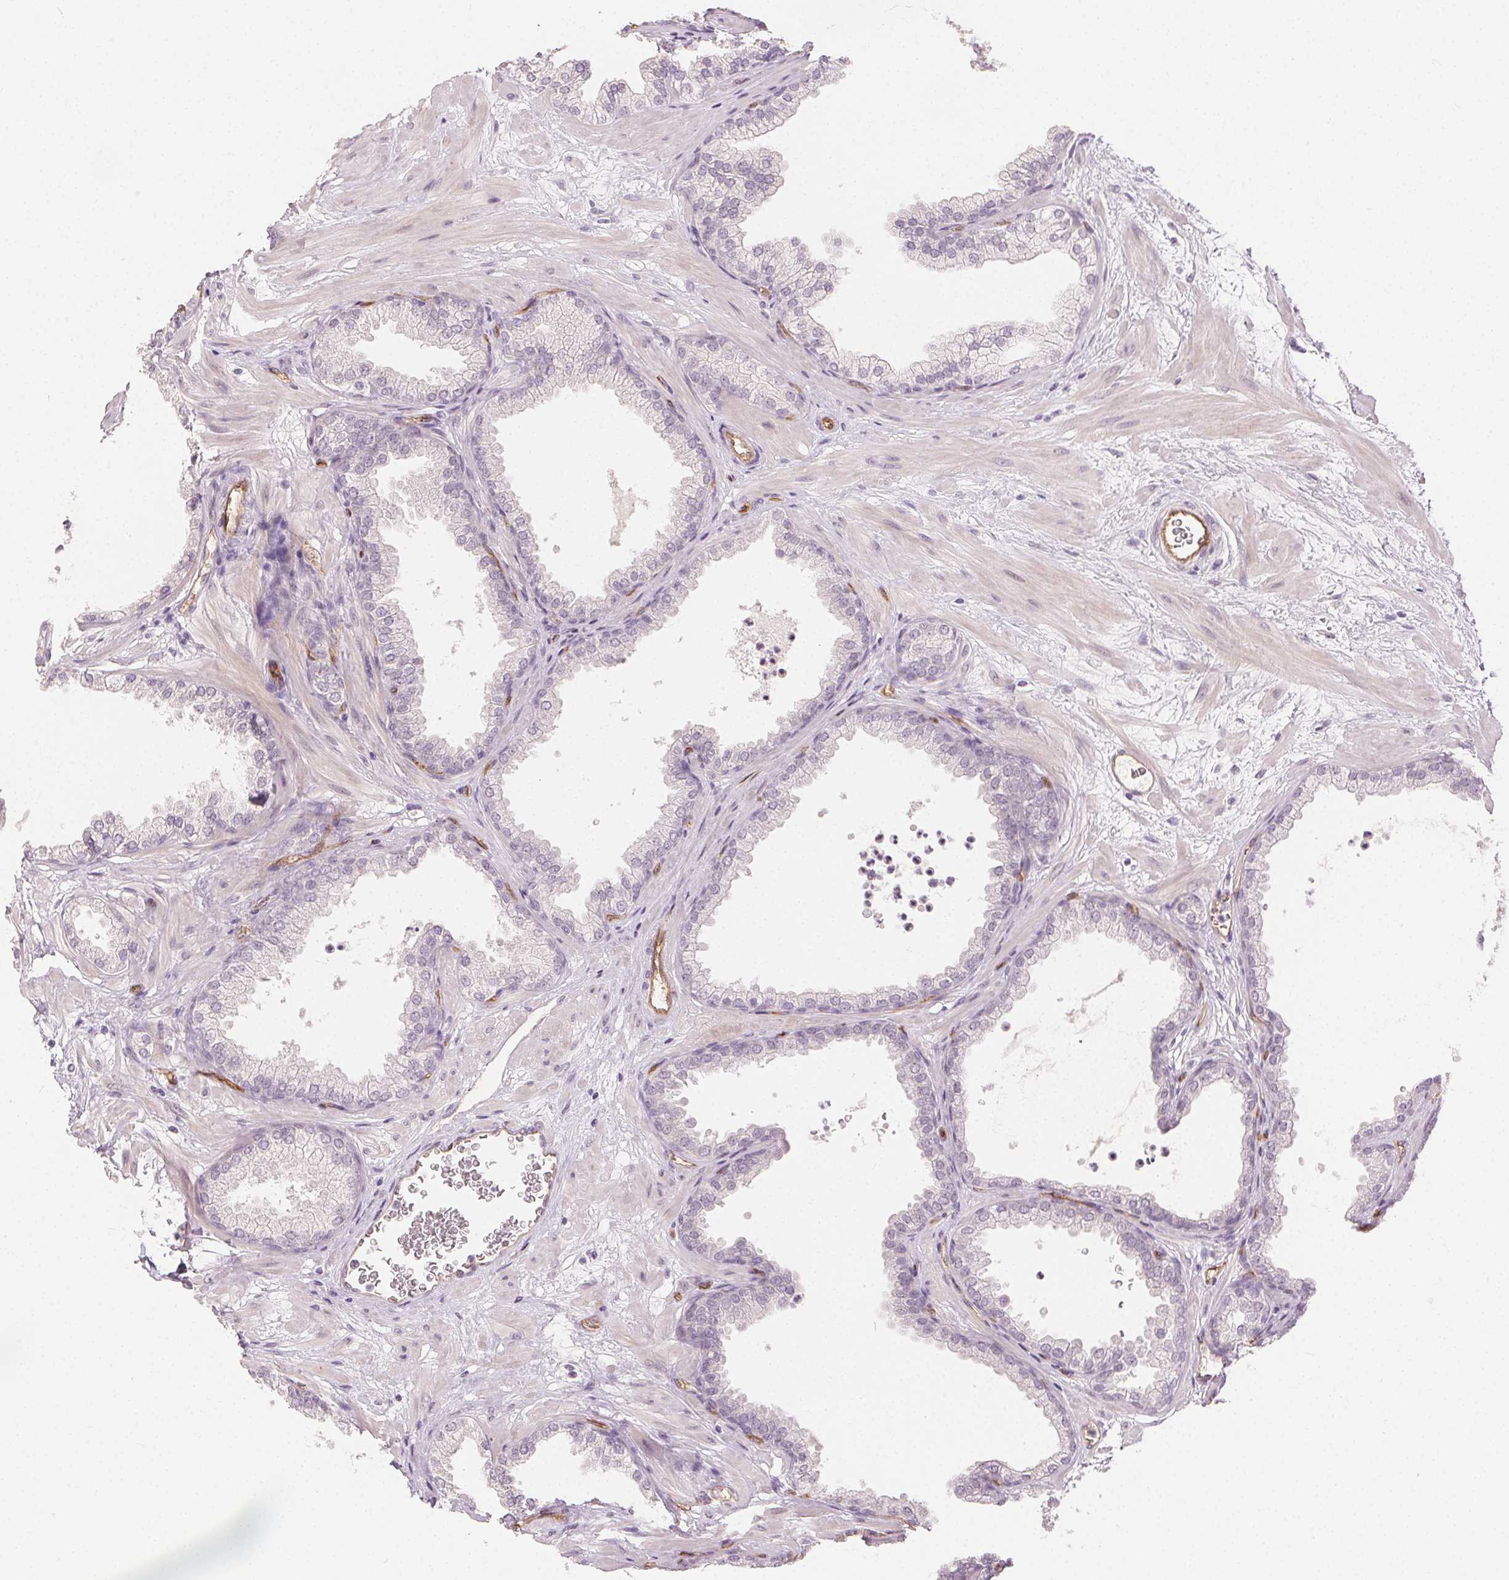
{"staining": {"intensity": "negative", "quantity": "none", "location": "none"}, "tissue": "prostate", "cell_type": "Glandular cells", "image_type": "normal", "snomed": [{"axis": "morphology", "description": "Normal tissue, NOS"}, {"axis": "topography", "description": "Prostate"}], "caption": "Prostate stained for a protein using immunohistochemistry (IHC) reveals no expression glandular cells.", "gene": "PODXL", "patient": {"sex": "male", "age": 37}}